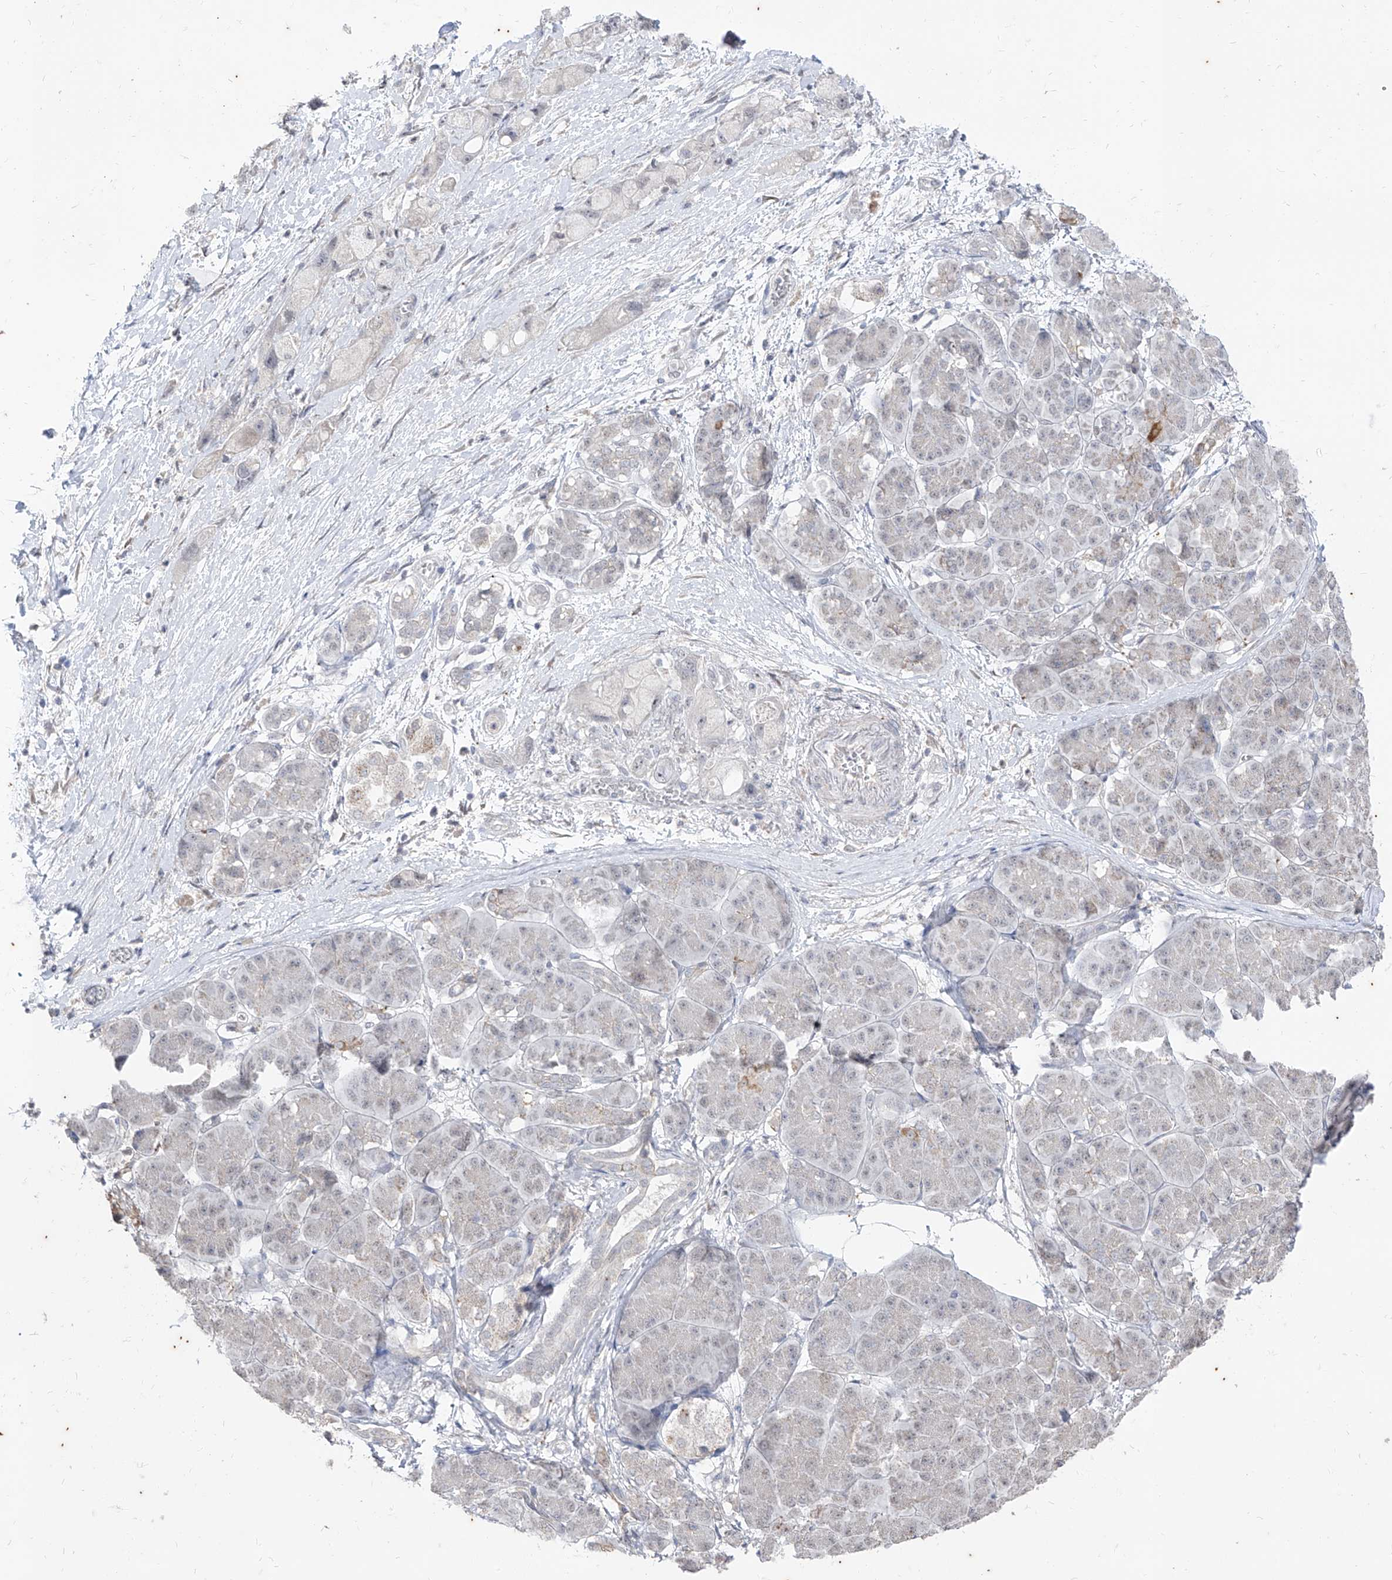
{"staining": {"intensity": "negative", "quantity": "none", "location": "none"}, "tissue": "pancreatic cancer", "cell_type": "Tumor cells", "image_type": "cancer", "snomed": [{"axis": "morphology", "description": "Normal tissue, NOS"}, {"axis": "morphology", "description": "Adenocarcinoma, NOS"}, {"axis": "topography", "description": "Pancreas"}], "caption": "The micrograph exhibits no staining of tumor cells in pancreatic adenocarcinoma.", "gene": "PHF20L1", "patient": {"sex": "female", "age": 68}}